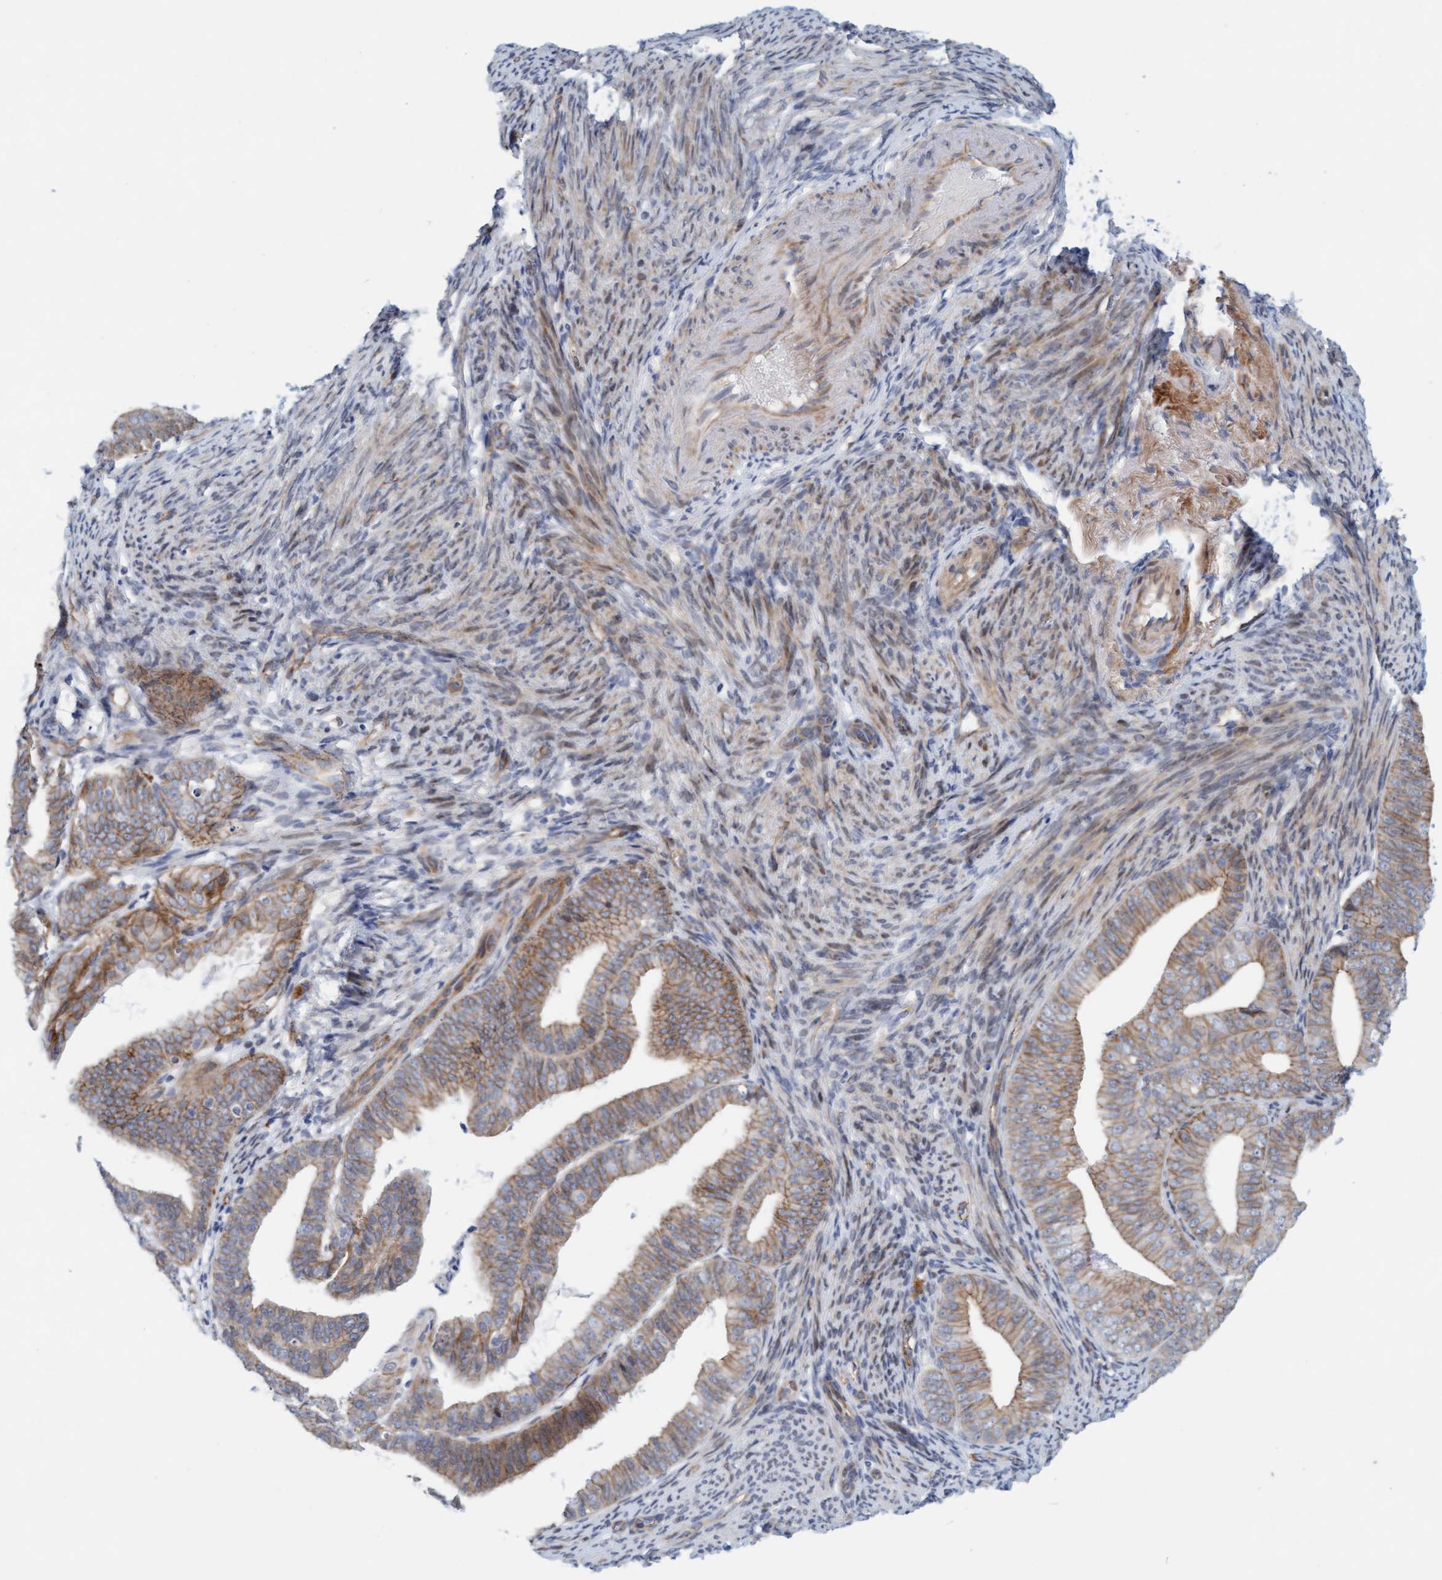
{"staining": {"intensity": "weak", "quantity": ">75%", "location": "cytoplasmic/membranous"}, "tissue": "endometrial cancer", "cell_type": "Tumor cells", "image_type": "cancer", "snomed": [{"axis": "morphology", "description": "Adenocarcinoma, NOS"}, {"axis": "topography", "description": "Endometrium"}], "caption": "Weak cytoplasmic/membranous staining for a protein is present in approximately >75% of tumor cells of endometrial cancer using immunohistochemistry (IHC).", "gene": "KRBA2", "patient": {"sex": "female", "age": 63}}